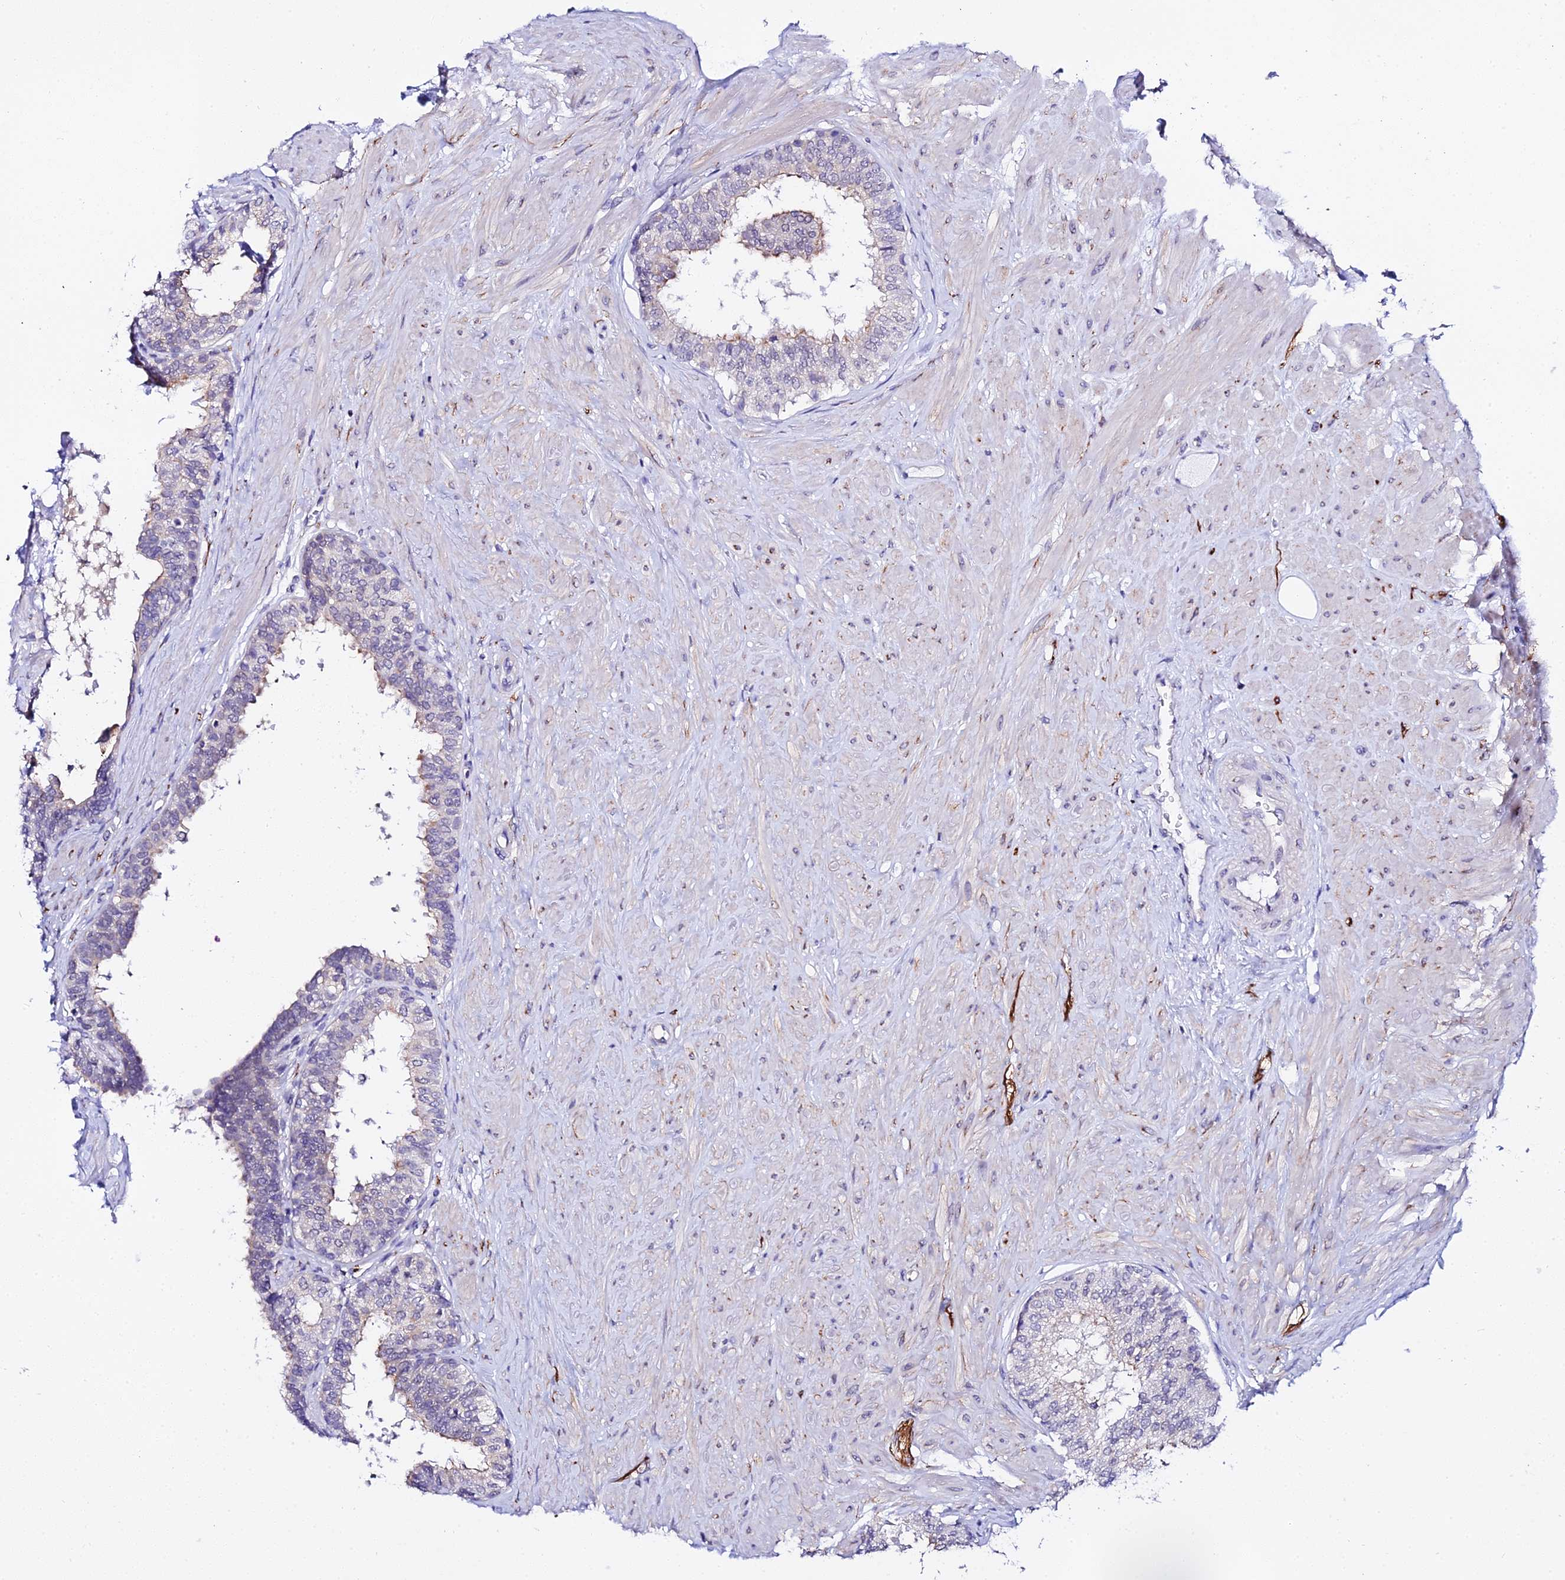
{"staining": {"intensity": "negative", "quantity": "none", "location": "none"}, "tissue": "prostate", "cell_type": "Glandular cells", "image_type": "normal", "snomed": [{"axis": "morphology", "description": "Normal tissue, NOS"}, {"axis": "topography", "description": "Prostate"}], "caption": "Glandular cells show no significant positivity in normal prostate.", "gene": "ATG16L2", "patient": {"sex": "male", "age": 48}}